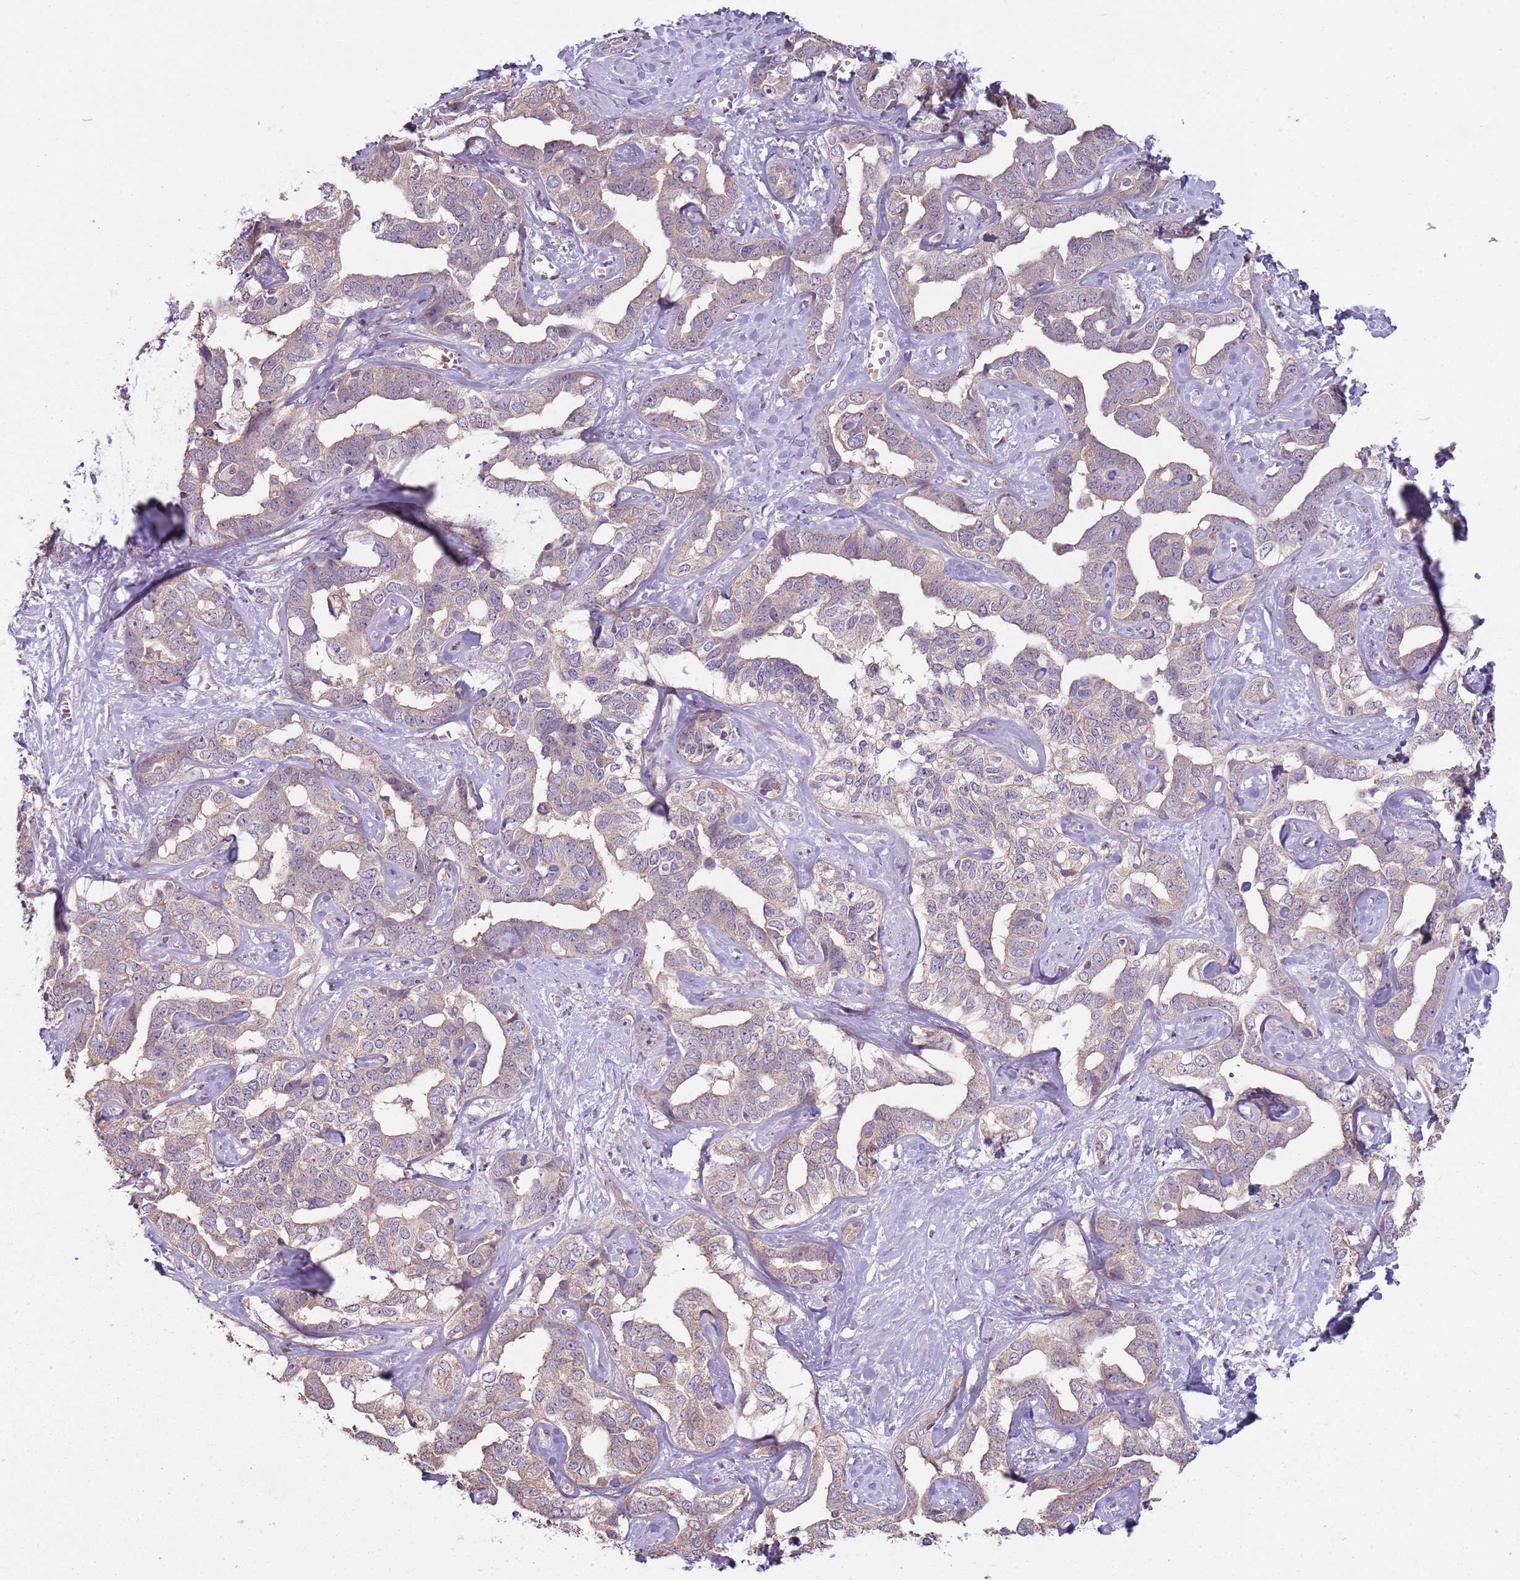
{"staining": {"intensity": "weak", "quantity": "25%-75%", "location": "cytoplasmic/membranous"}, "tissue": "liver cancer", "cell_type": "Tumor cells", "image_type": "cancer", "snomed": [{"axis": "morphology", "description": "Cholangiocarcinoma"}, {"axis": "topography", "description": "Liver"}], "caption": "Immunohistochemical staining of human liver cancer (cholangiocarcinoma) reveals low levels of weak cytoplasmic/membranous protein positivity in approximately 25%-75% of tumor cells. The staining is performed using DAB brown chromogen to label protein expression. The nuclei are counter-stained blue using hematoxylin.", "gene": "TEKT4", "patient": {"sex": "male", "age": 59}}